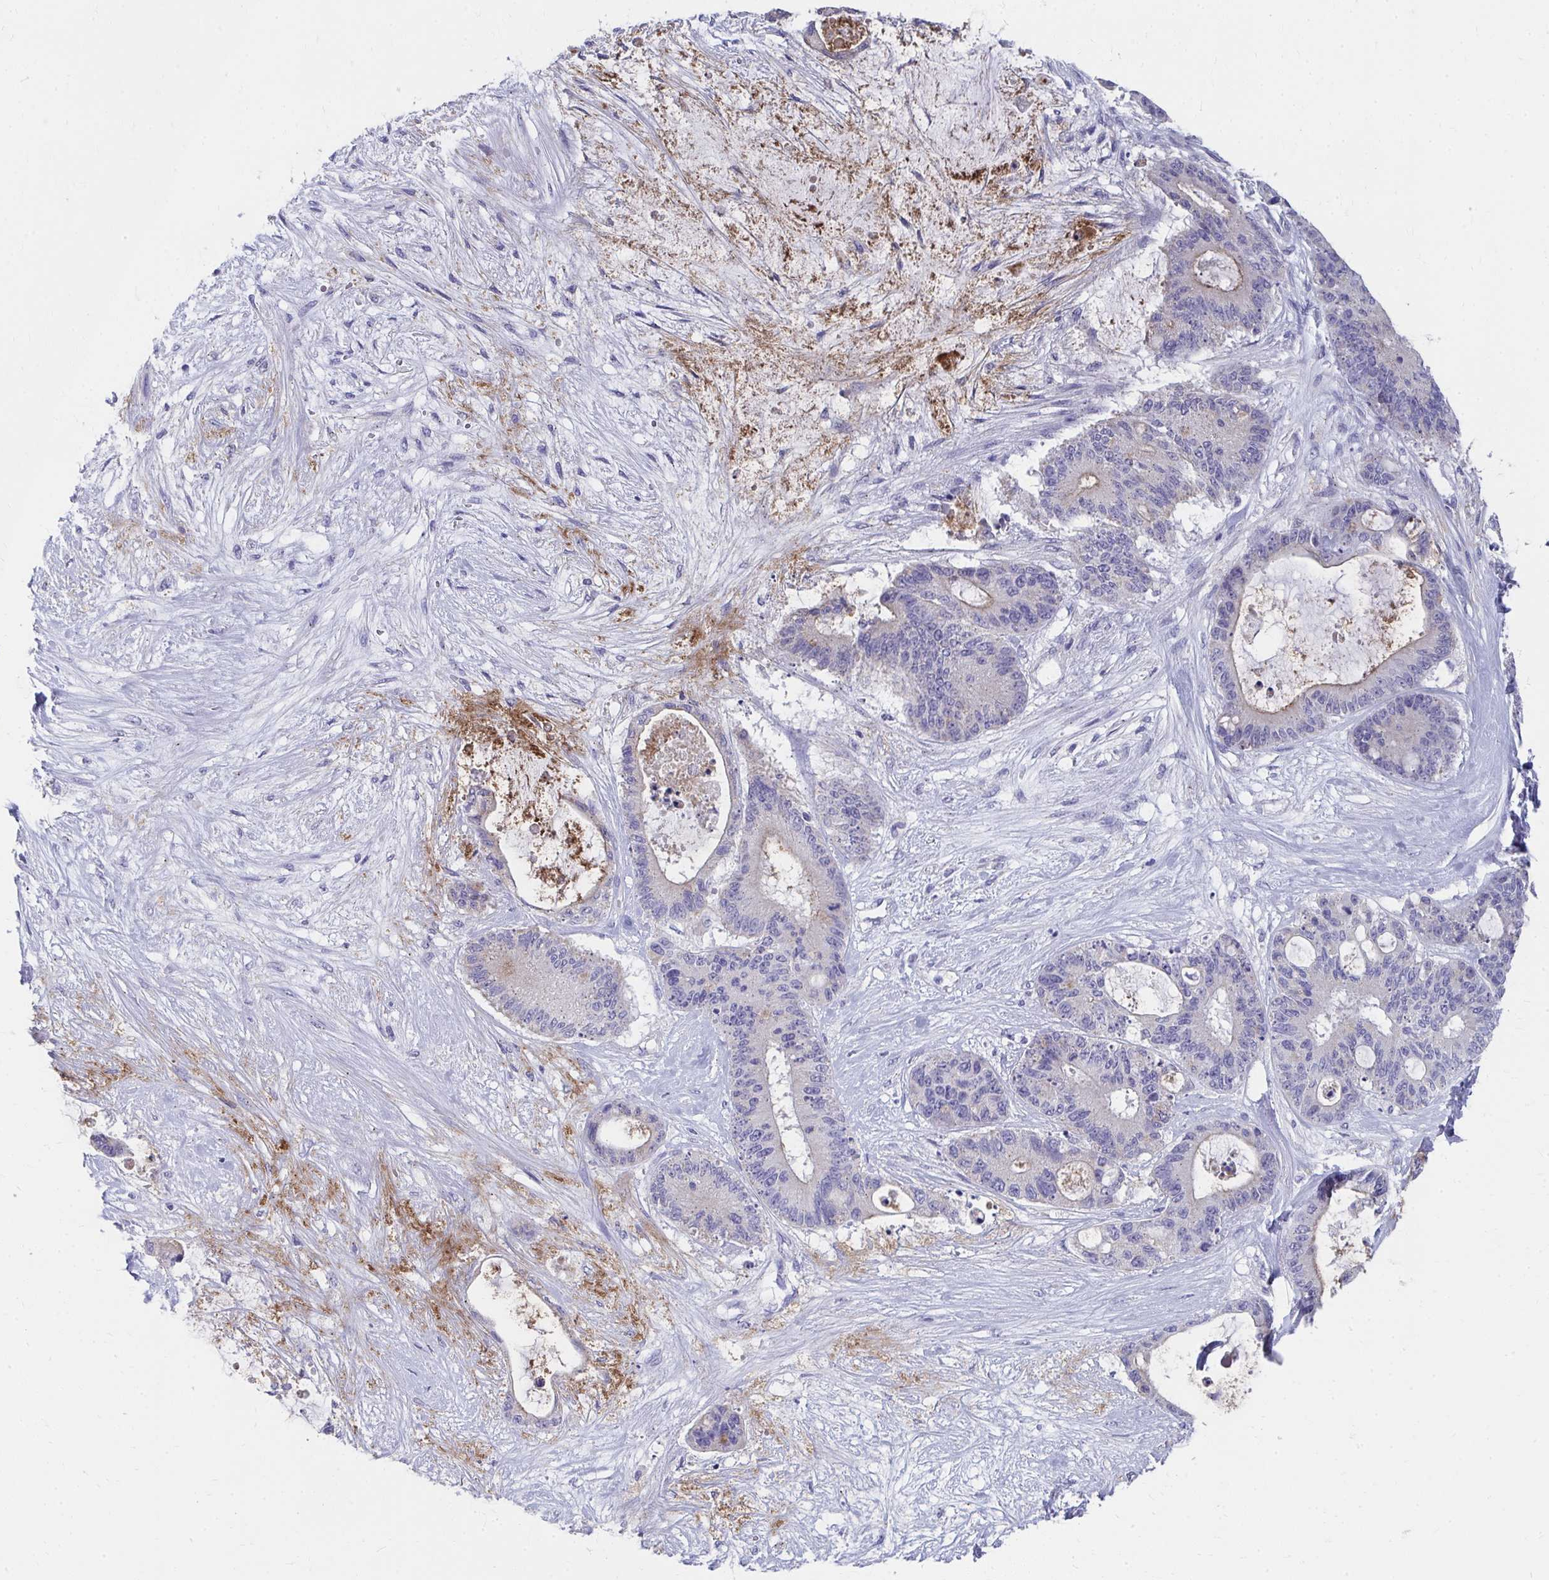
{"staining": {"intensity": "negative", "quantity": "none", "location": "none"}, "tissue": "liver cancer", "cell_type": "Tumor cells", "image_type": "cancer", "snomed": [{"axis": "morphology", "description": "Normal tissue, NOS"}, {"axis": "morphology", "description": "Cholangiocarcinoma"}, {"axis": "topography", "description": "Liver"}, {"axis": "topography", "description": "Peripheral nerve tissue"}], "caption": "Immunohistochemical staining of human liver cholangiocarcinoma shows no significant staining in tumor cells.", "gene": "TMPRSS2", "patient": {"sex": "female", "age": 73}}